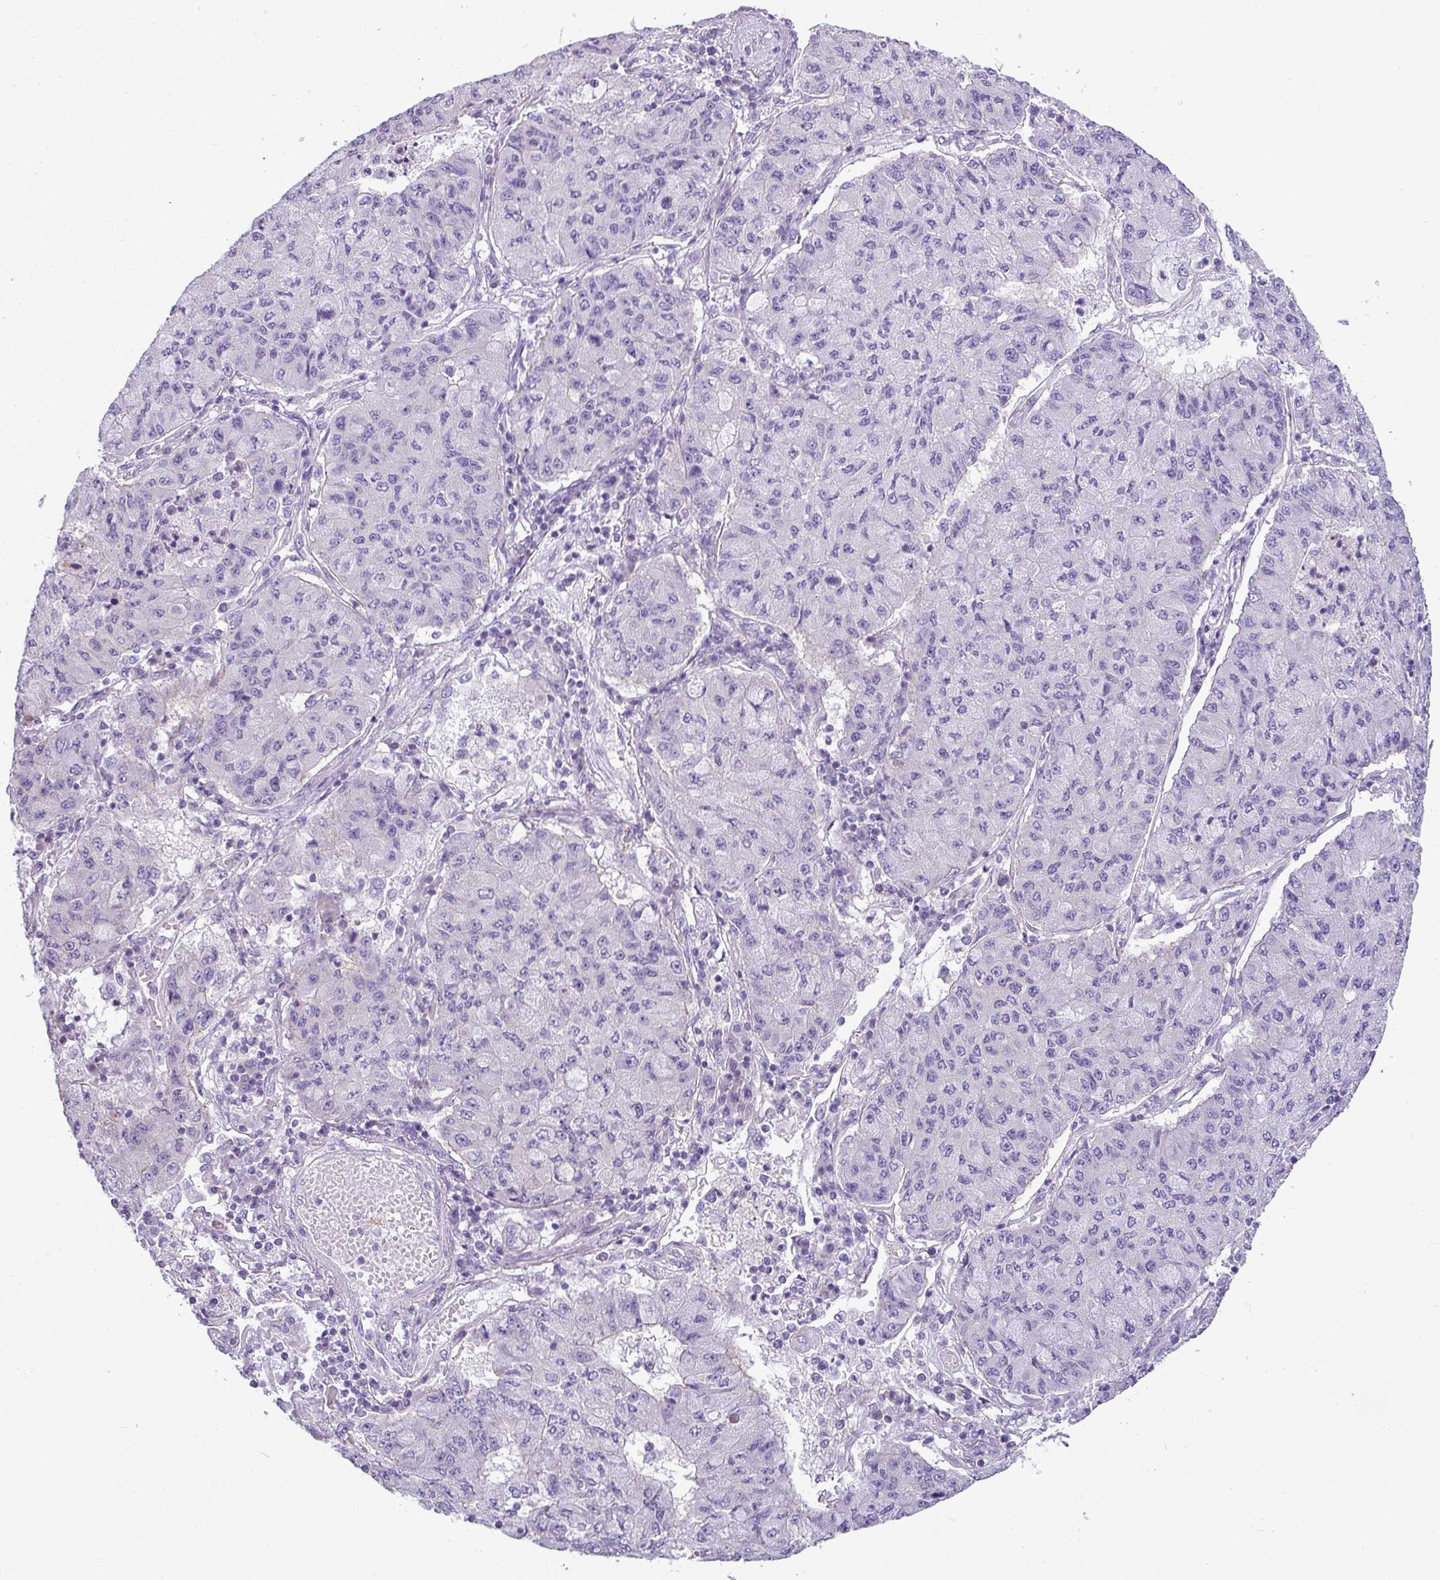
{"staining": {"intensity": "negative", "quantity": "none", "location": "none"}, "tissue": "lung cancer", "cell_type": "Tumor cells", "image_type": "cancer", "snomed": [{"axis": "morphology", "description": "Squamous cell carcinoma, NOS"}, {"axis": "topography", "description": "Lung"}], "caption": "Lung cancer (squamous cell carcinoma) stained for a protein using immunohistochemistry reveals no staining tumor cells.", "gene": "PALS2", "patient": {"sex": "male", "age": 74}}